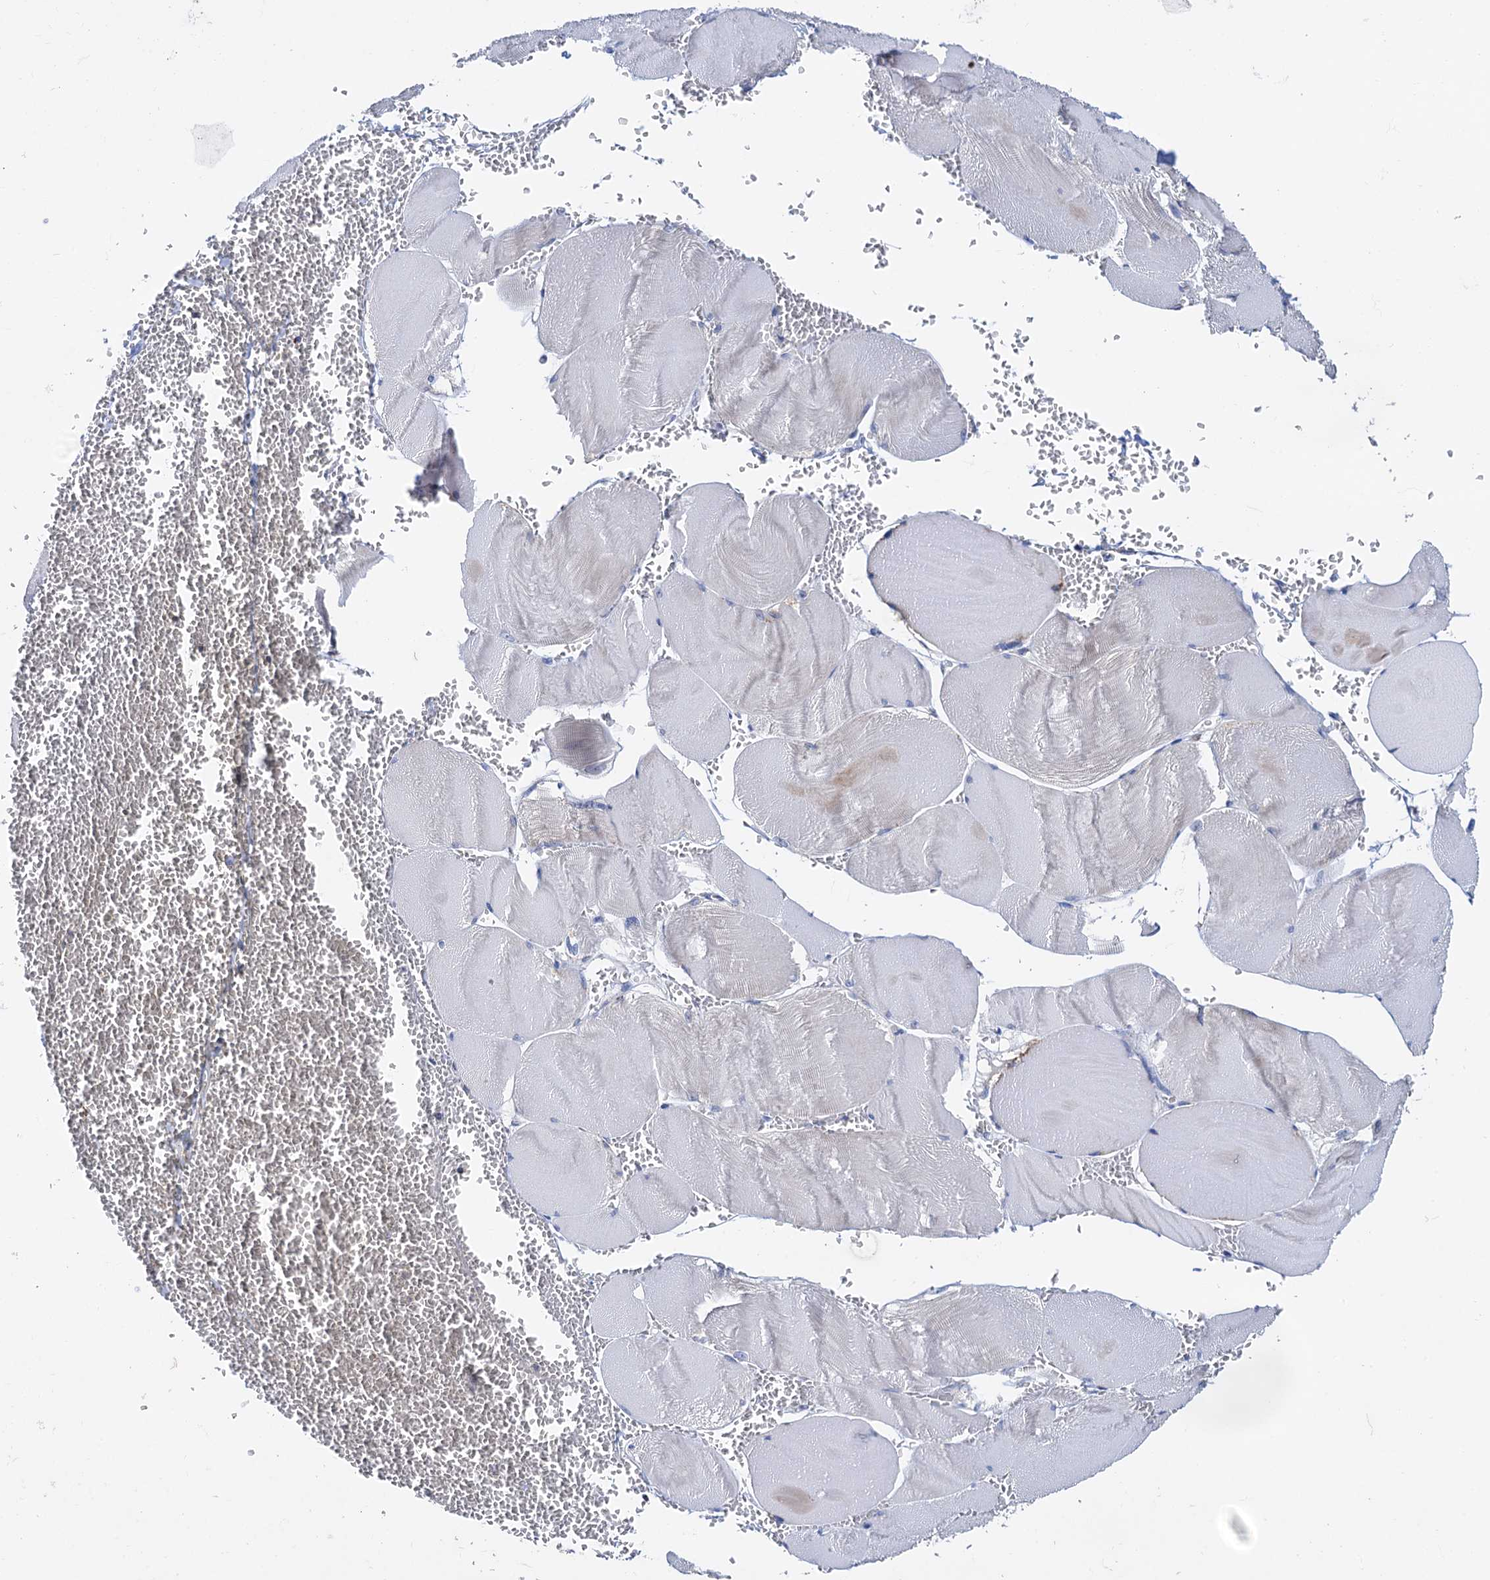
{"staining": {"intensity": "negative", "quantity": "none", "location": "none"}, "tissue": "skeletal muscle", "cell_type": "Myocytes", "image_type": "normal", "snomed": [{"axis": "morphology", "description": "Normal tissue, NOS"}, {"axis": "morphology", "description": "Basal cell carcinoma"}, {"axis": "topography", "description": "Skeletal muscle"}], "caption": "Human skeletal muscle stained for a protein using immunohistochemistry demonstrates no staining in myocytes.", "gene": "C2CD3", "patient": {"sex": "female", "age": 64}}